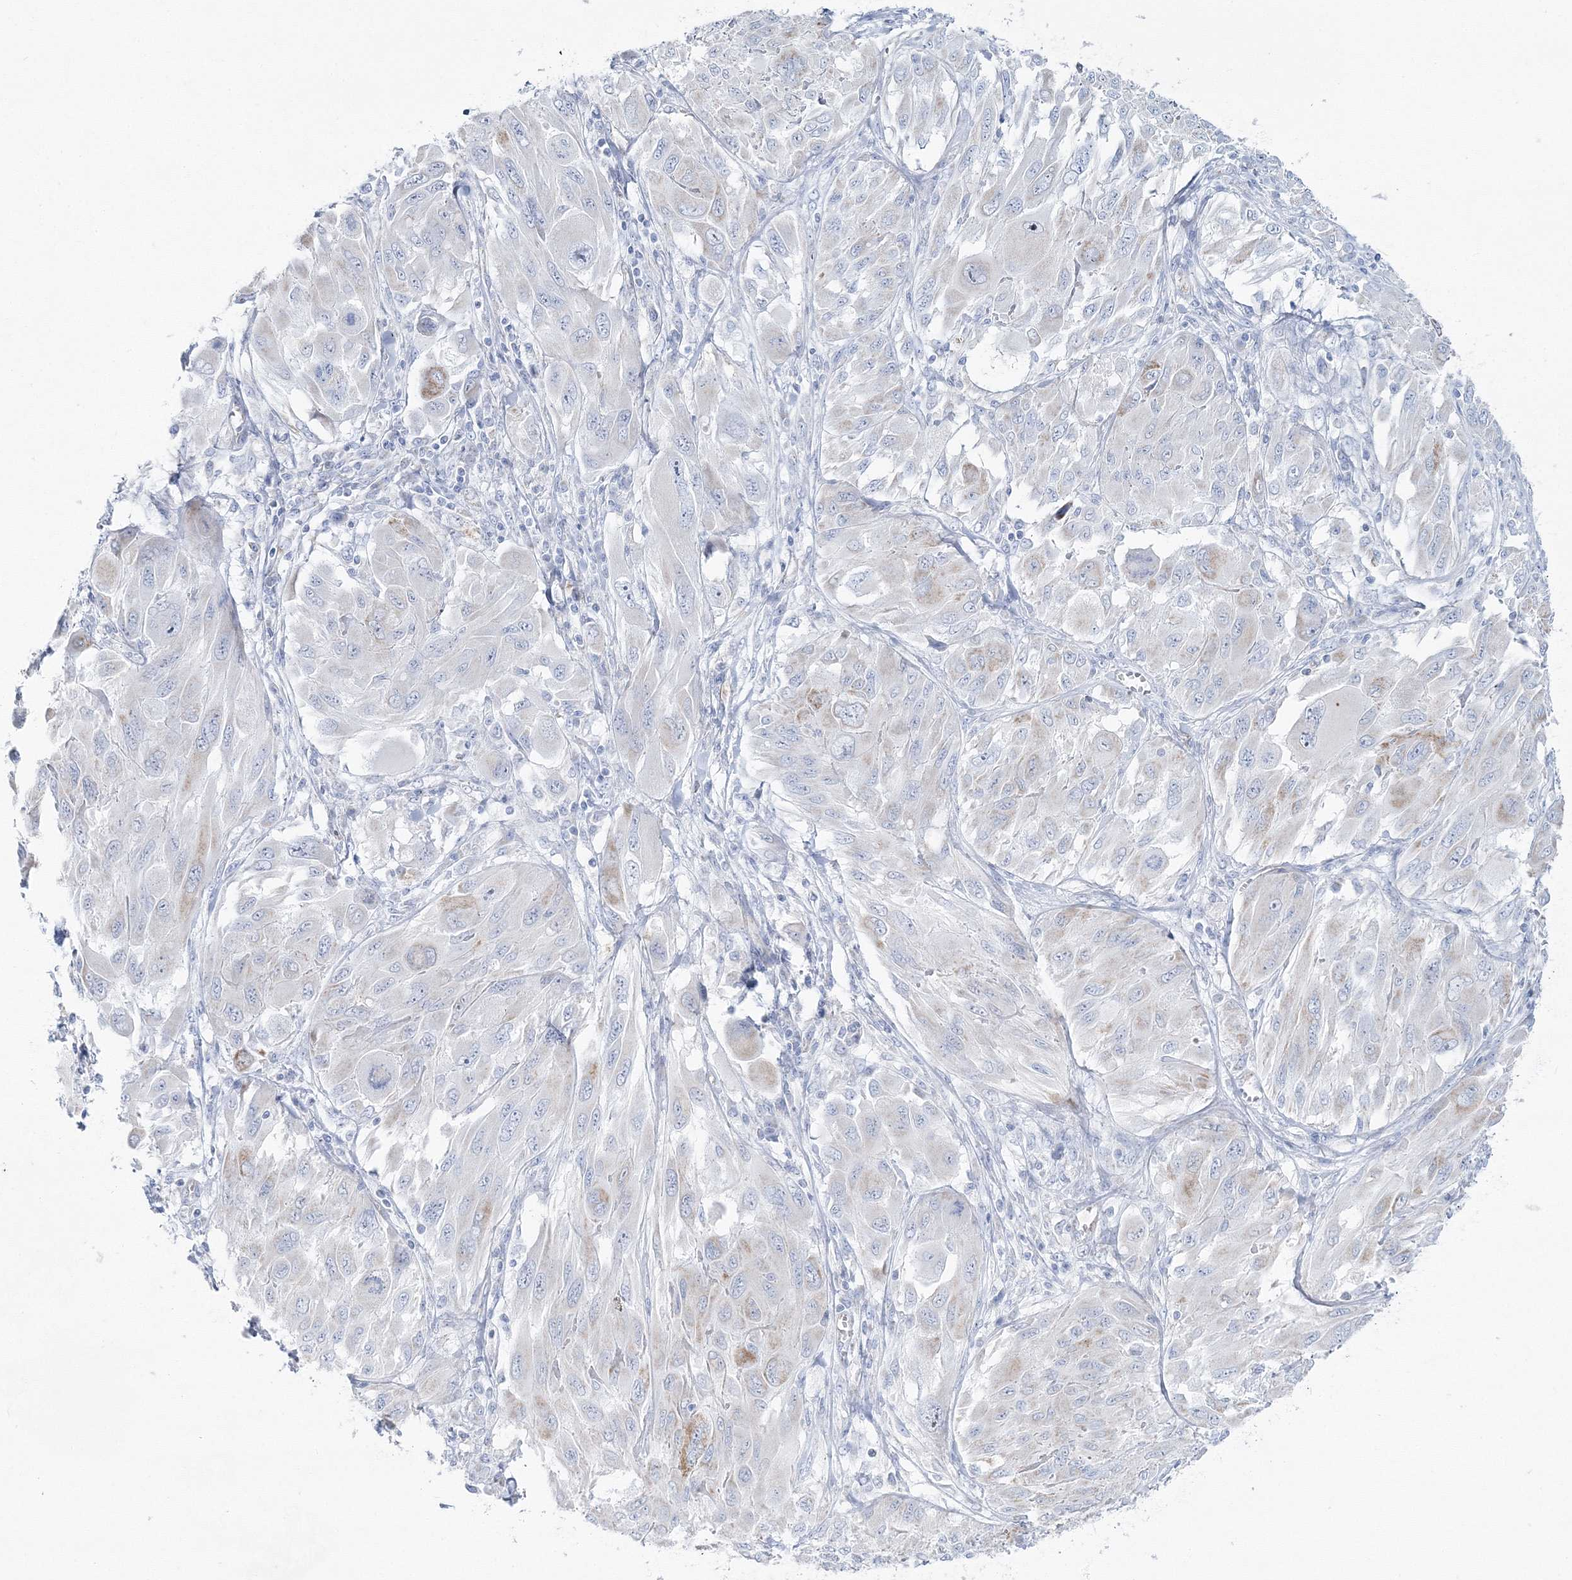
{"staining": {"intensity": "weak", "quantity": "<25%", "location": "cytoplasmic/membranous"}, "tissue": "melanoma", "cell_type": "Tumor cells", "image_type": "cancer", "snomed": [{"axis": "morphology", "description": "Malignant melanoma, NOS"}, {"axis": "topography", "description": "Skin"}], "caption": "Melanoma was stained to show a protein in brown. There is no significant staining in tumor cells.", "gene": "HIBCH", "patient": {"sex": "female", "age": 91}}